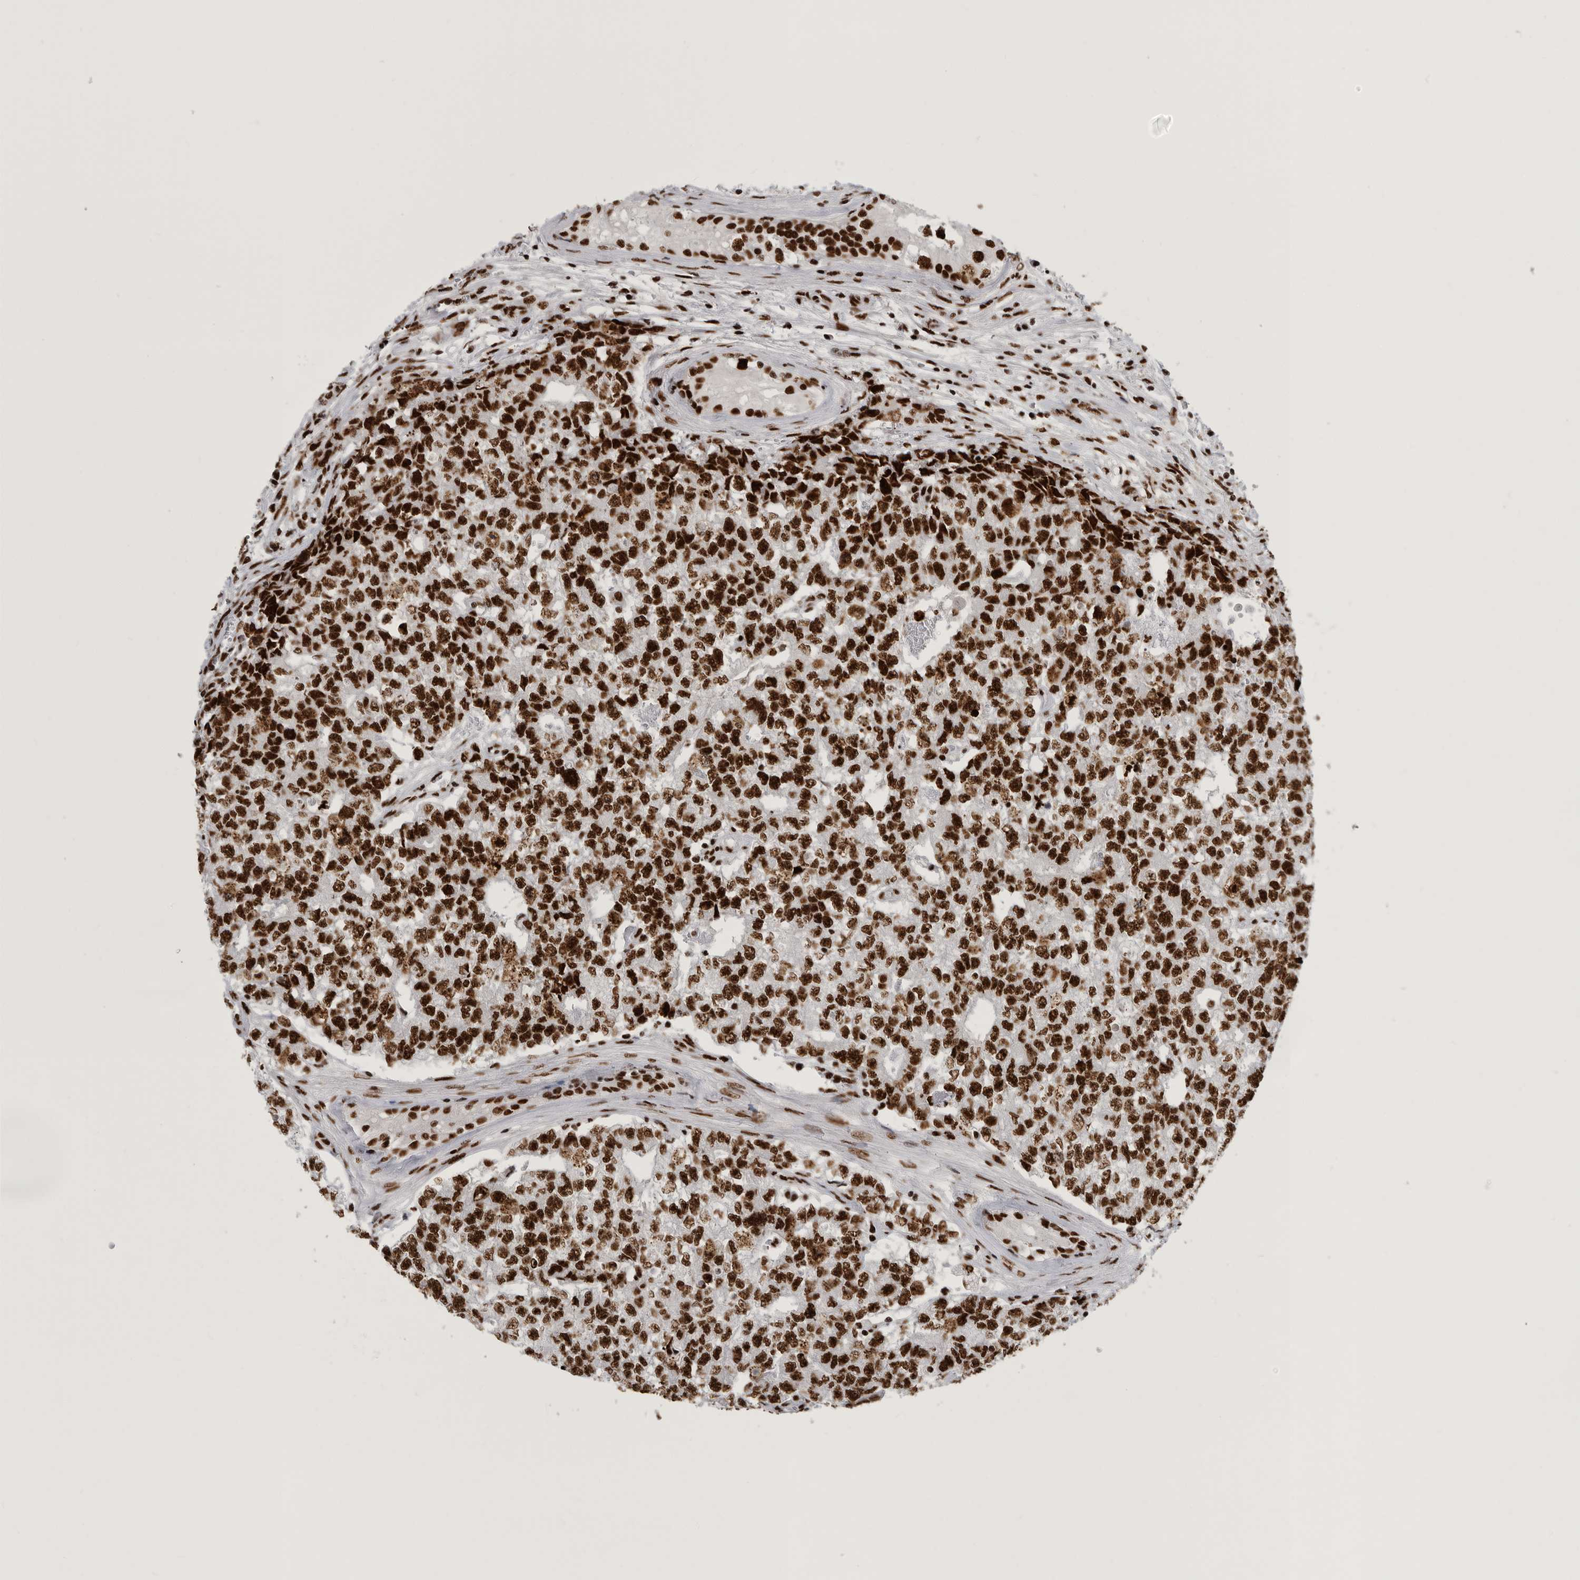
{"staining": {"intensity": "strong", "quantity": ">75%", "location": "nuclear"}, "tissue": "testis cancer", "cell_type": "Tumor cells", "image_type": "cancer", "snomed": [{"axis": "morphology", "description": "Carcinoma, Embryonal, NOS"}, {"axis": "topography", "description": "Testis"}], "caption": "Protein staining displays strong nuclear staining in about >75% of tumor cells in embryonal carcinoma (testis). (Stains: DAB in brown, nuclei in blue, Microscopy: brightfield microscopy at high magnification).", "gene": "BCLAF1", "patient": {"sex": "male", "age": 28}}